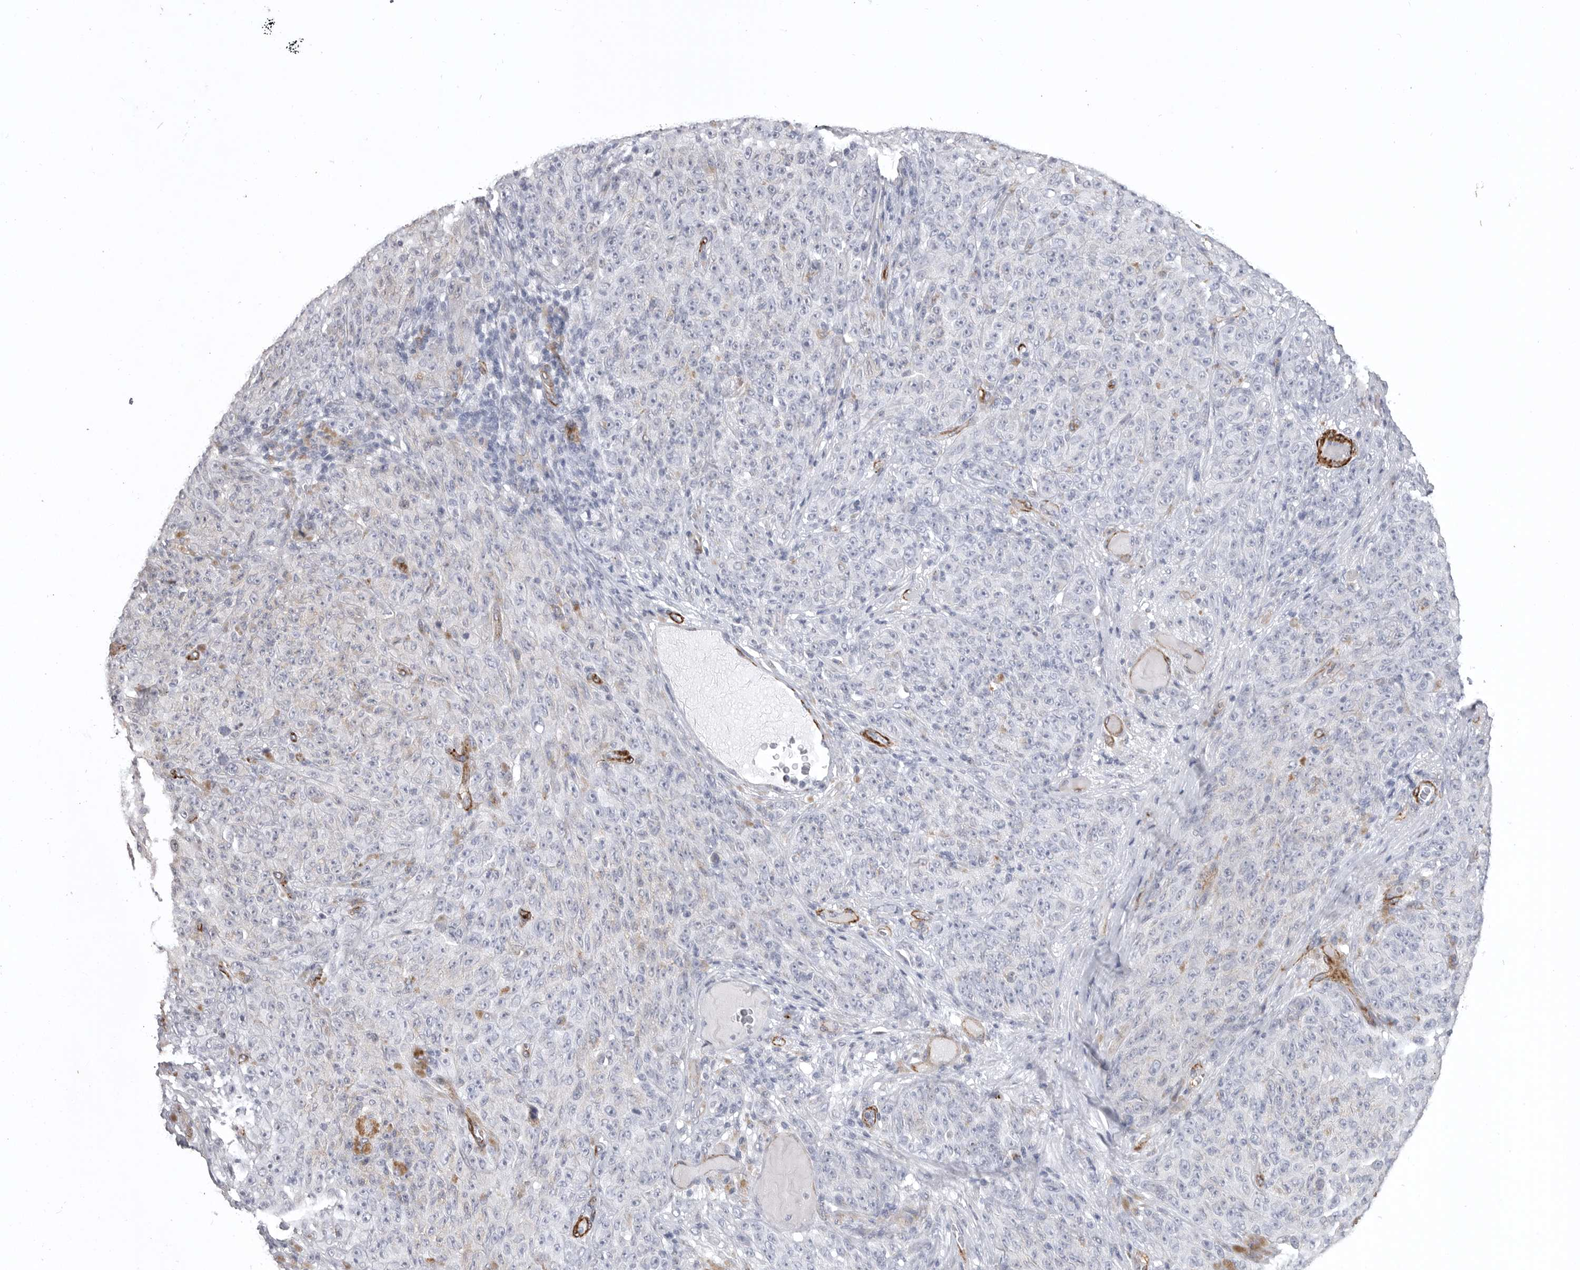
{"staining": {"intensity": "negative", "quantity": "none", "location": "none"}, "tissue": "melanoma", "cell_type": "Tumor cells", "image_type": "cancer", "snomed": [{"axis": "morphology", "description": "Malignant melanoma, NOS"}, {"axis": "topography", "description": "Skin"}], "caption": "The immunohistochemistry micrograph has no significant positivity in tumor cells of melanoma tissue.", "gene": "AOC3", "patient": {"sex": "female", "age": 82}}